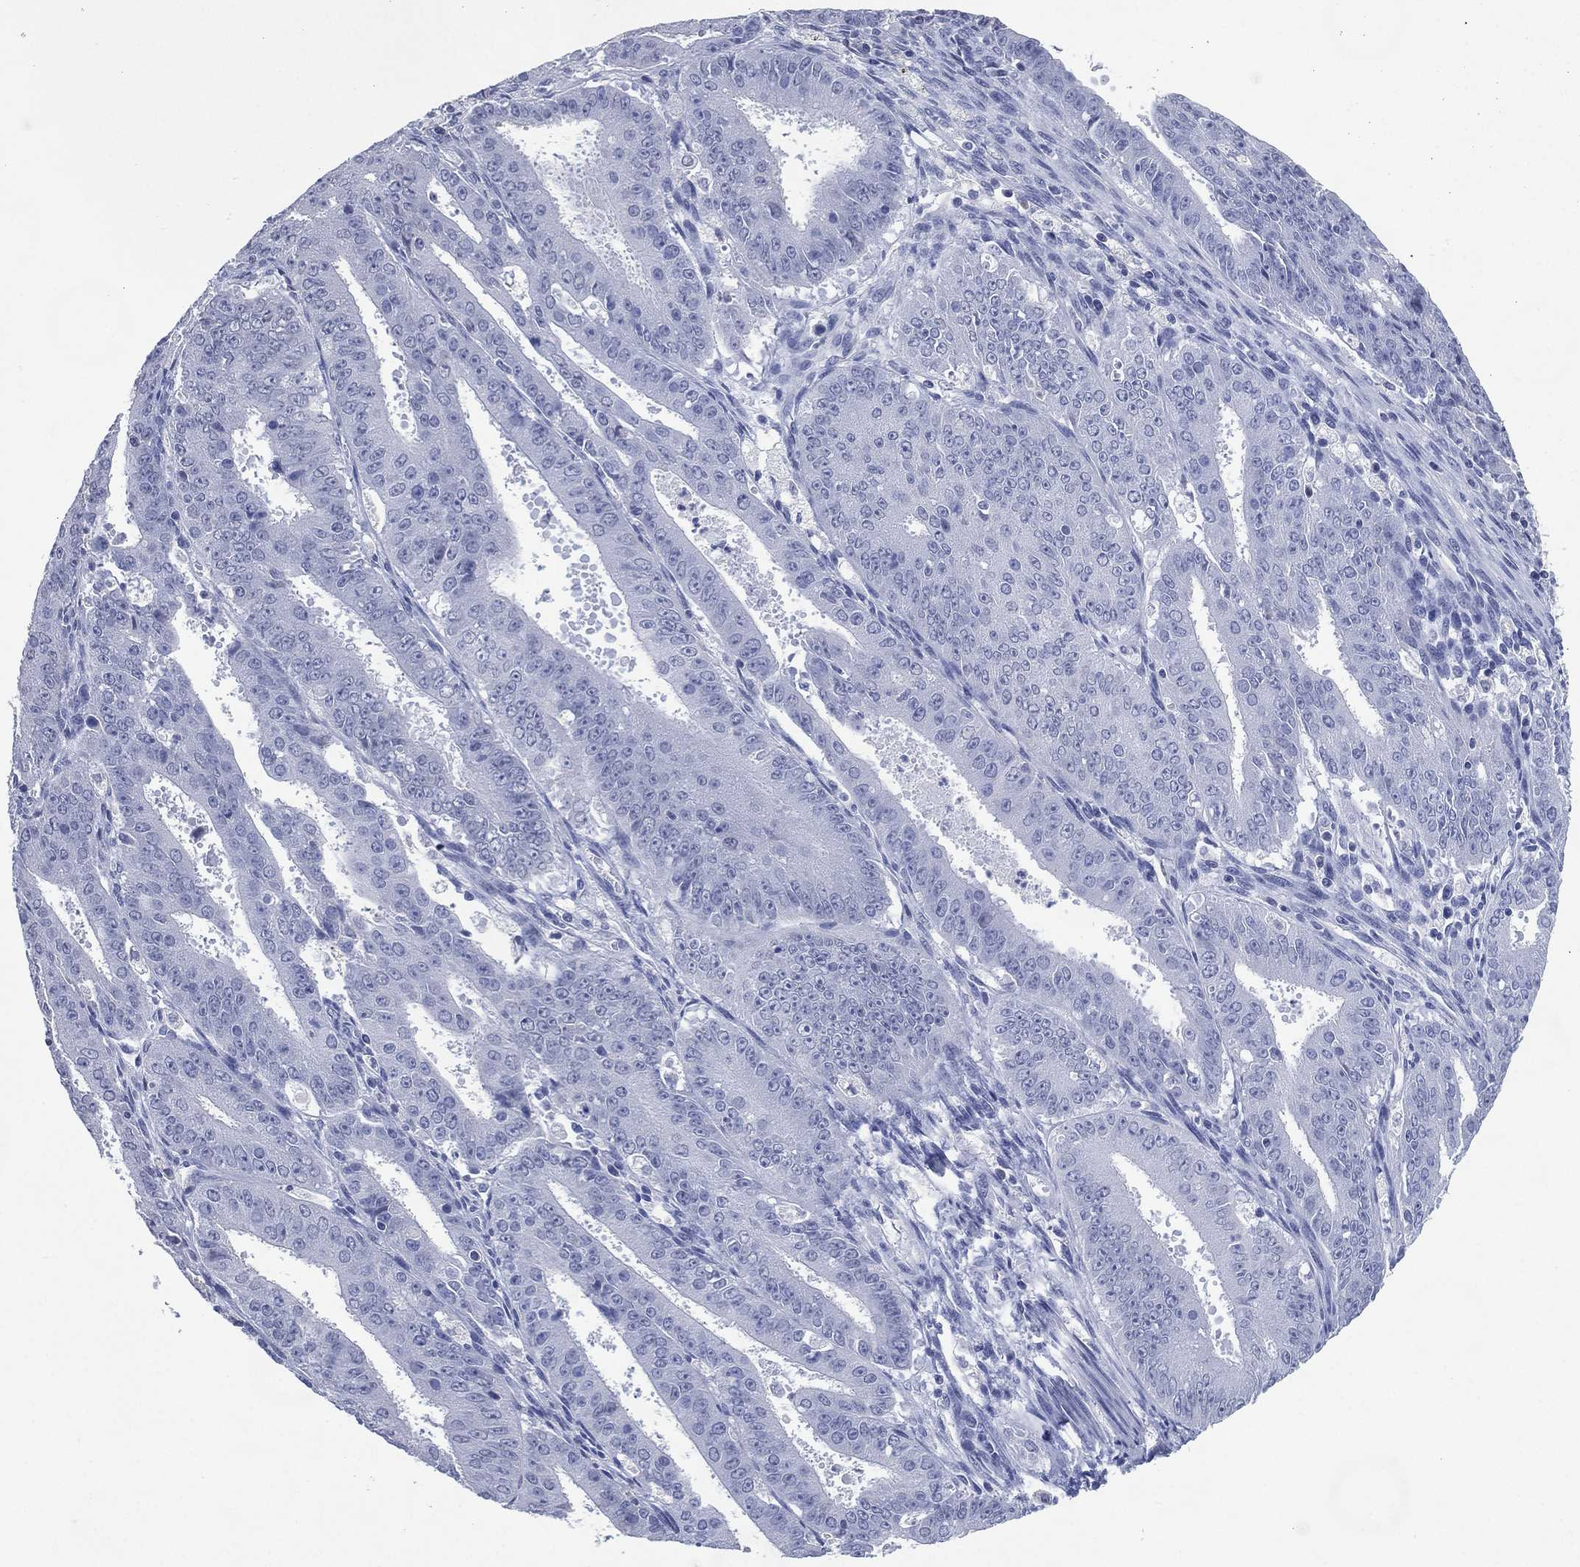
{"staining": {"intensity": "negative", "quantity": "none", "location": "none"}, "tissue": "ovarian cancer", "cell_type": "Tumor cells", "image_type": "cancer", "snomed": [{"axis": "morphology", "description": "Carcinoma, endometroid"}, {"axis": "topography", "description": "Ovary"}], "caption": "This is an IHC histopathology image of human ovarian cancer. There is no positivity in tumor cells.", "gene": "TMEM247", "patient": {"sex": "female", "age": 42}}